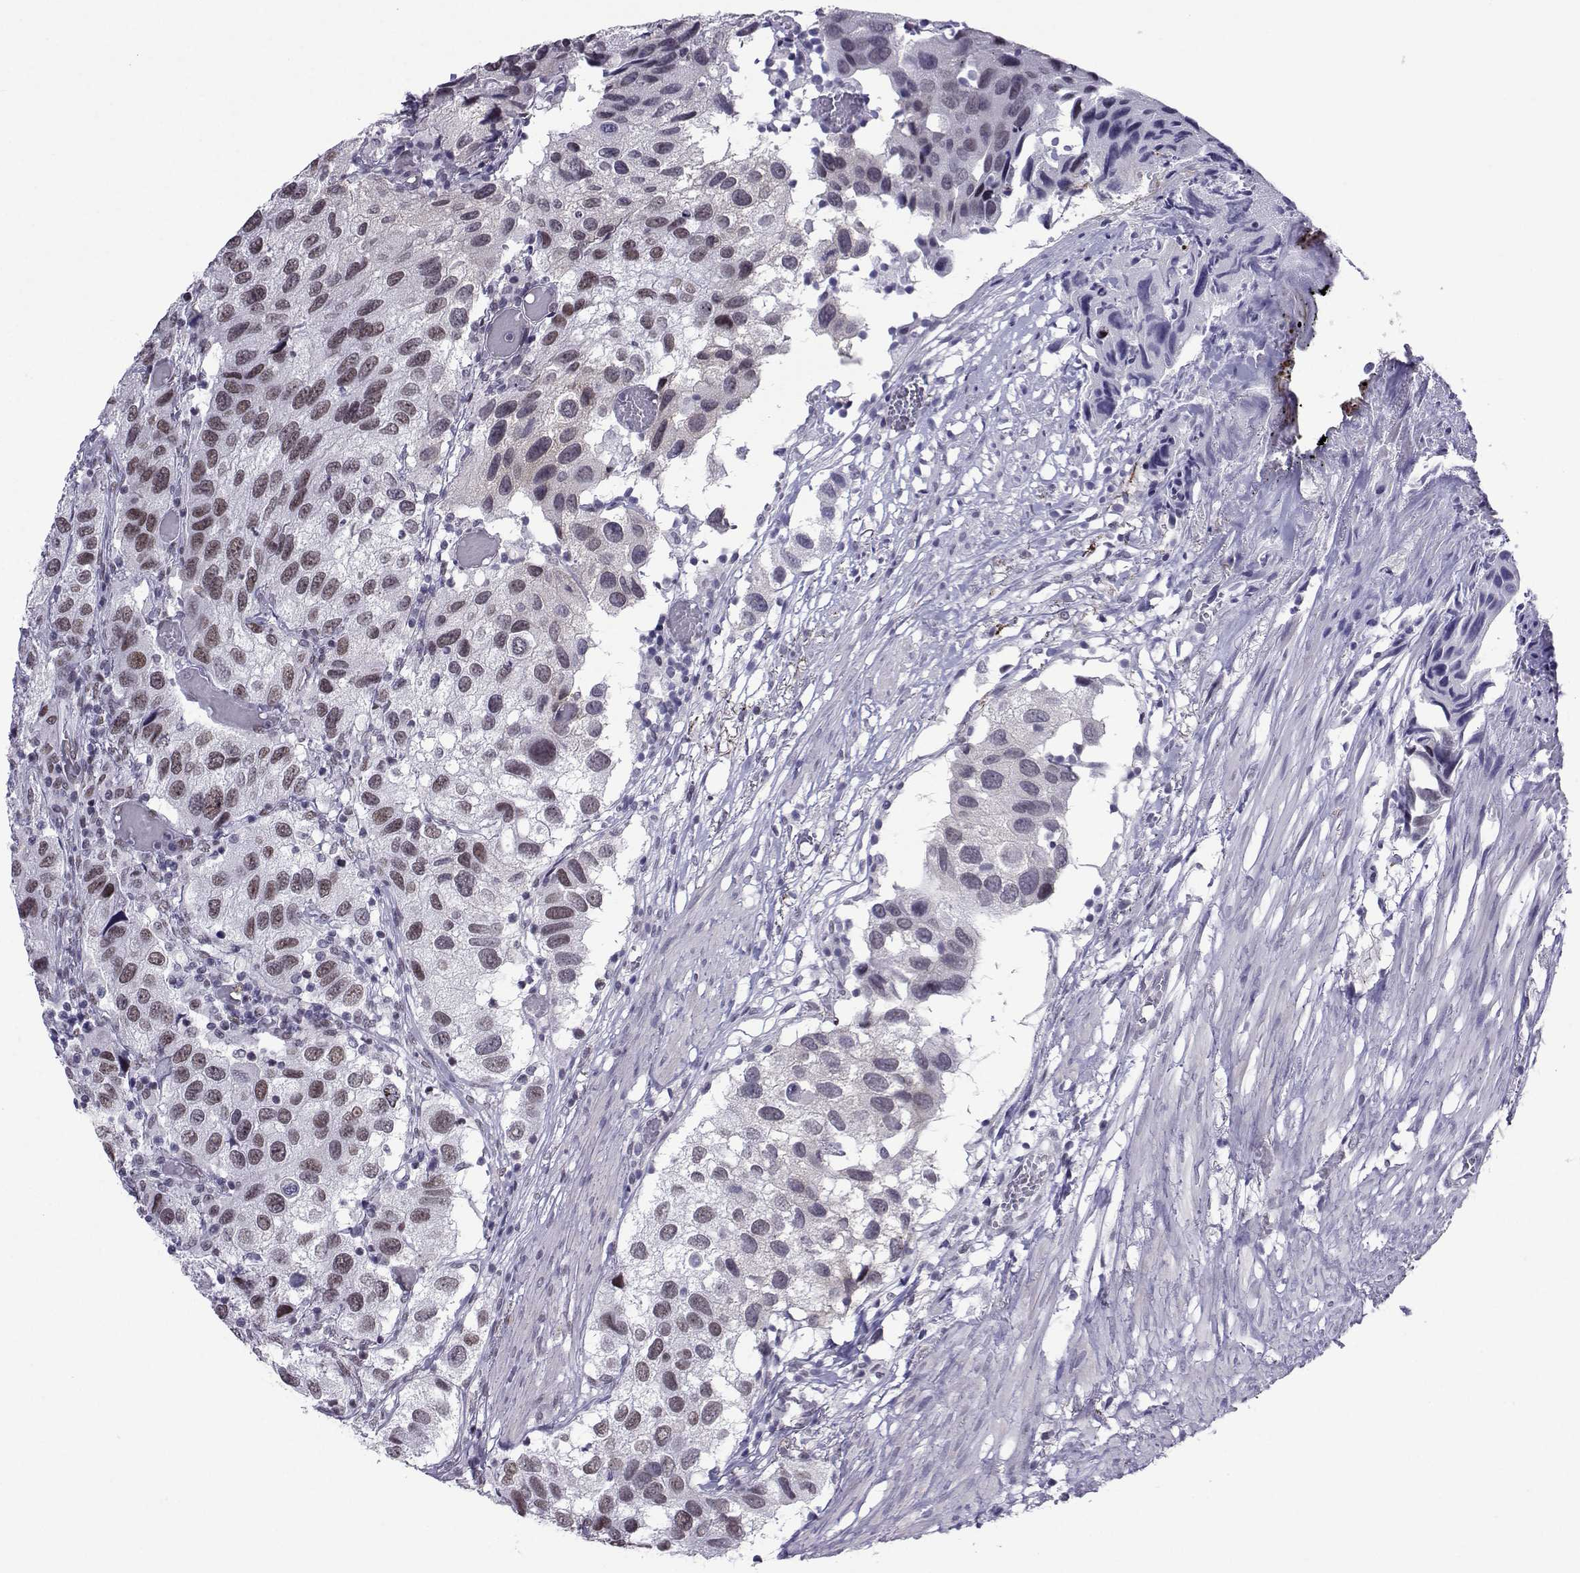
{"staining": {"intensity": "weak", "quantity": "25%-75%", "location": "nuclear"}, "tissue": "urothelial cancer", "cell_type": "Tumor cells", "image_type": "cancer", "snomed": [{"axis": "morphology", "description": "Urothelial carcinoma, High grade"}, {"axis": "topography", "description": "Urinary bladder"}], "caption": "A photomicrograph of urothelial cancer stained for a protein demonstrates weak nuclear brown staining in tumor cells.", "gene": "LORICRIN", "patient": {"sex": "male", "age": 79}}